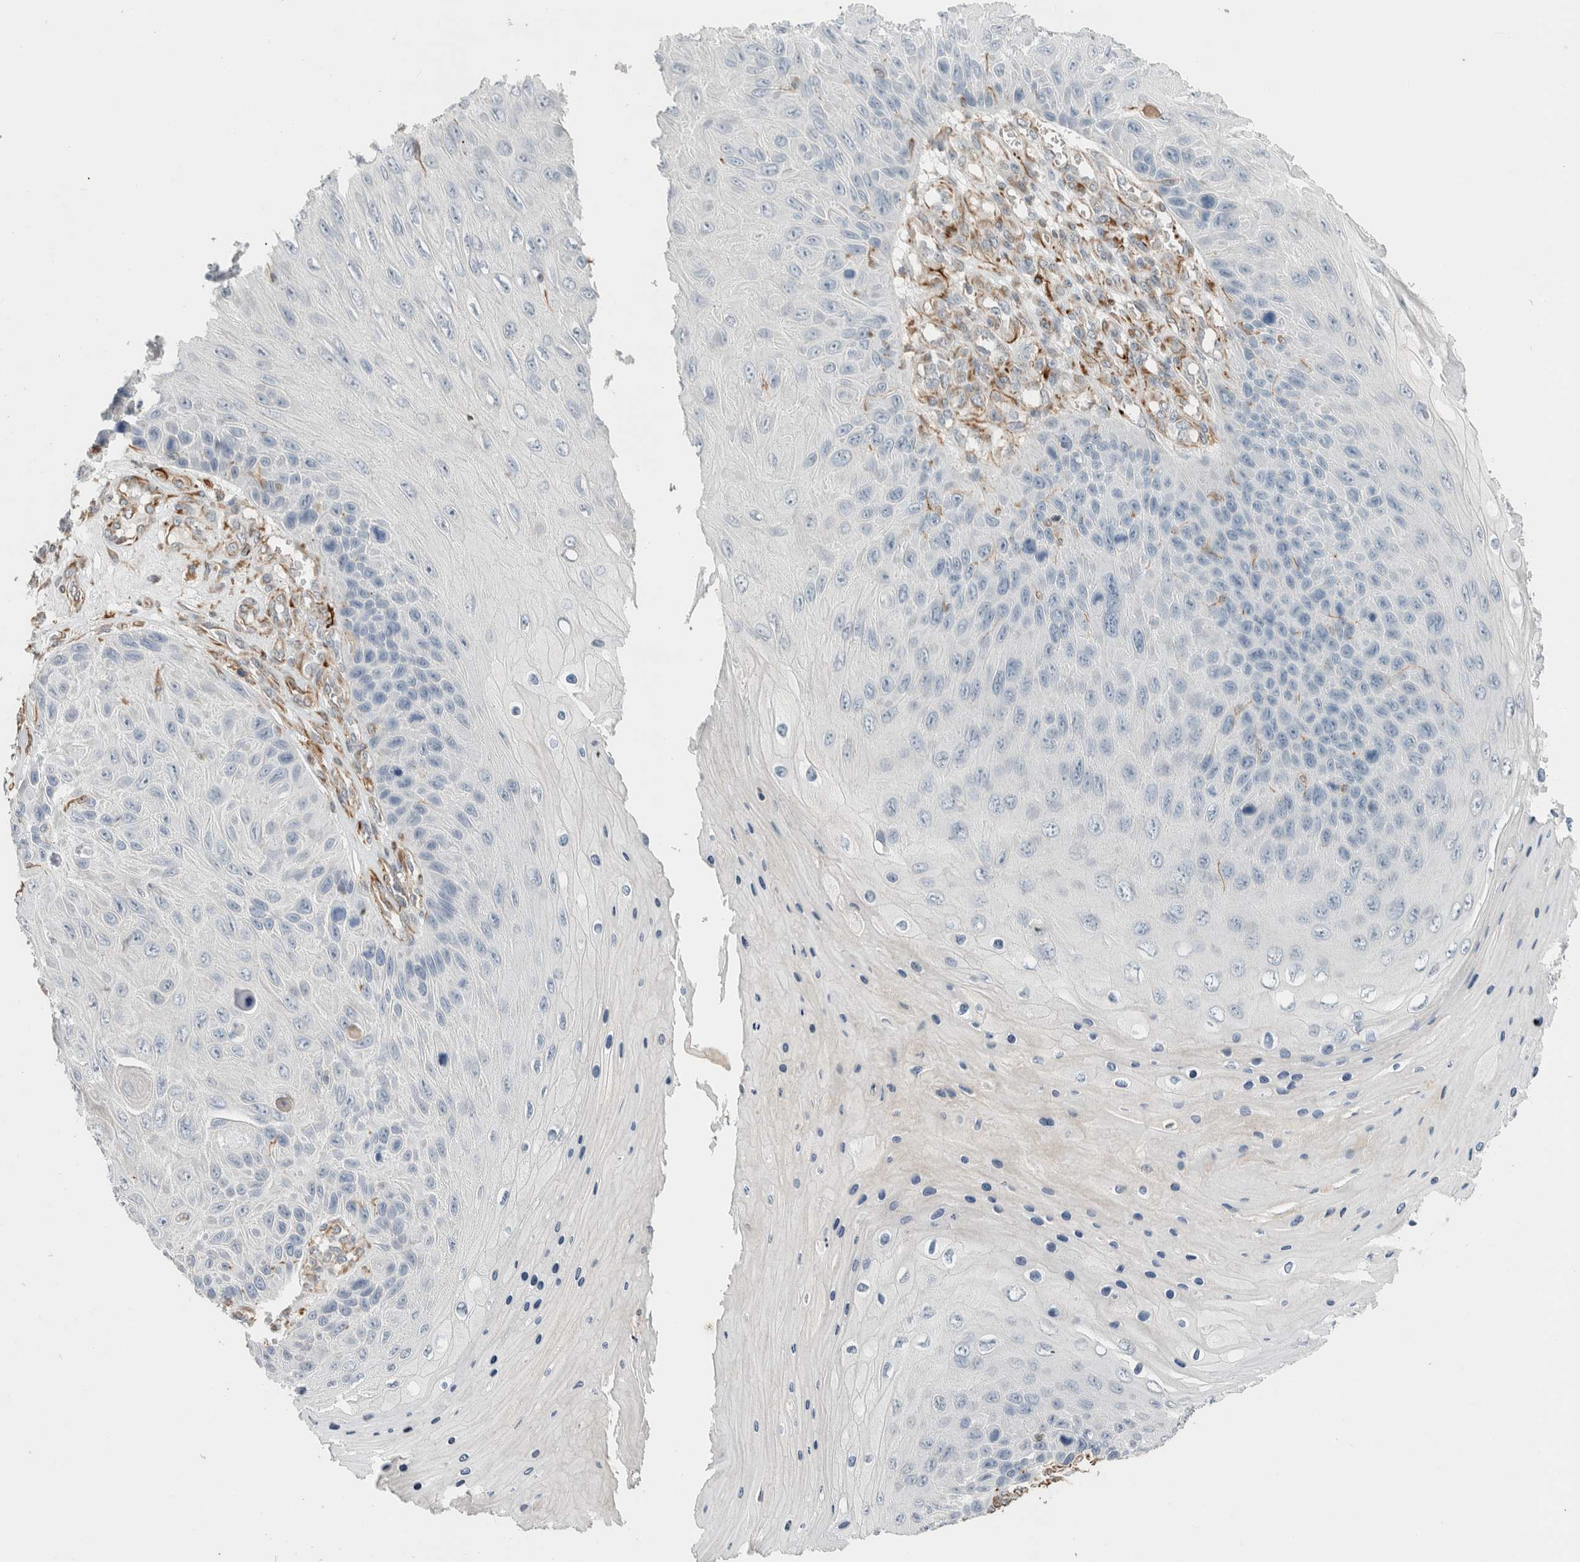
{"staining": {"intensity": "negative", "quantity": "none", "location": "none"}, "tissue": "skin cancer", "cell_type": "Tumor cells", "image_type": "cancer", "snomed": [{"axis": "morphology", "description": "Squamous cell carcinoma, NOS"}, {"axis": "topography", "description": "Skin"}], "caption": "A micrograph of skin squamous cell carcinoma stained for a protein displays no brown staining in tumor cells. (Brightfield microscopy of DAB immunohistochemistry at high magnification).", "gene": "LY86", "patient": {"sex": "female", "age": 88}}